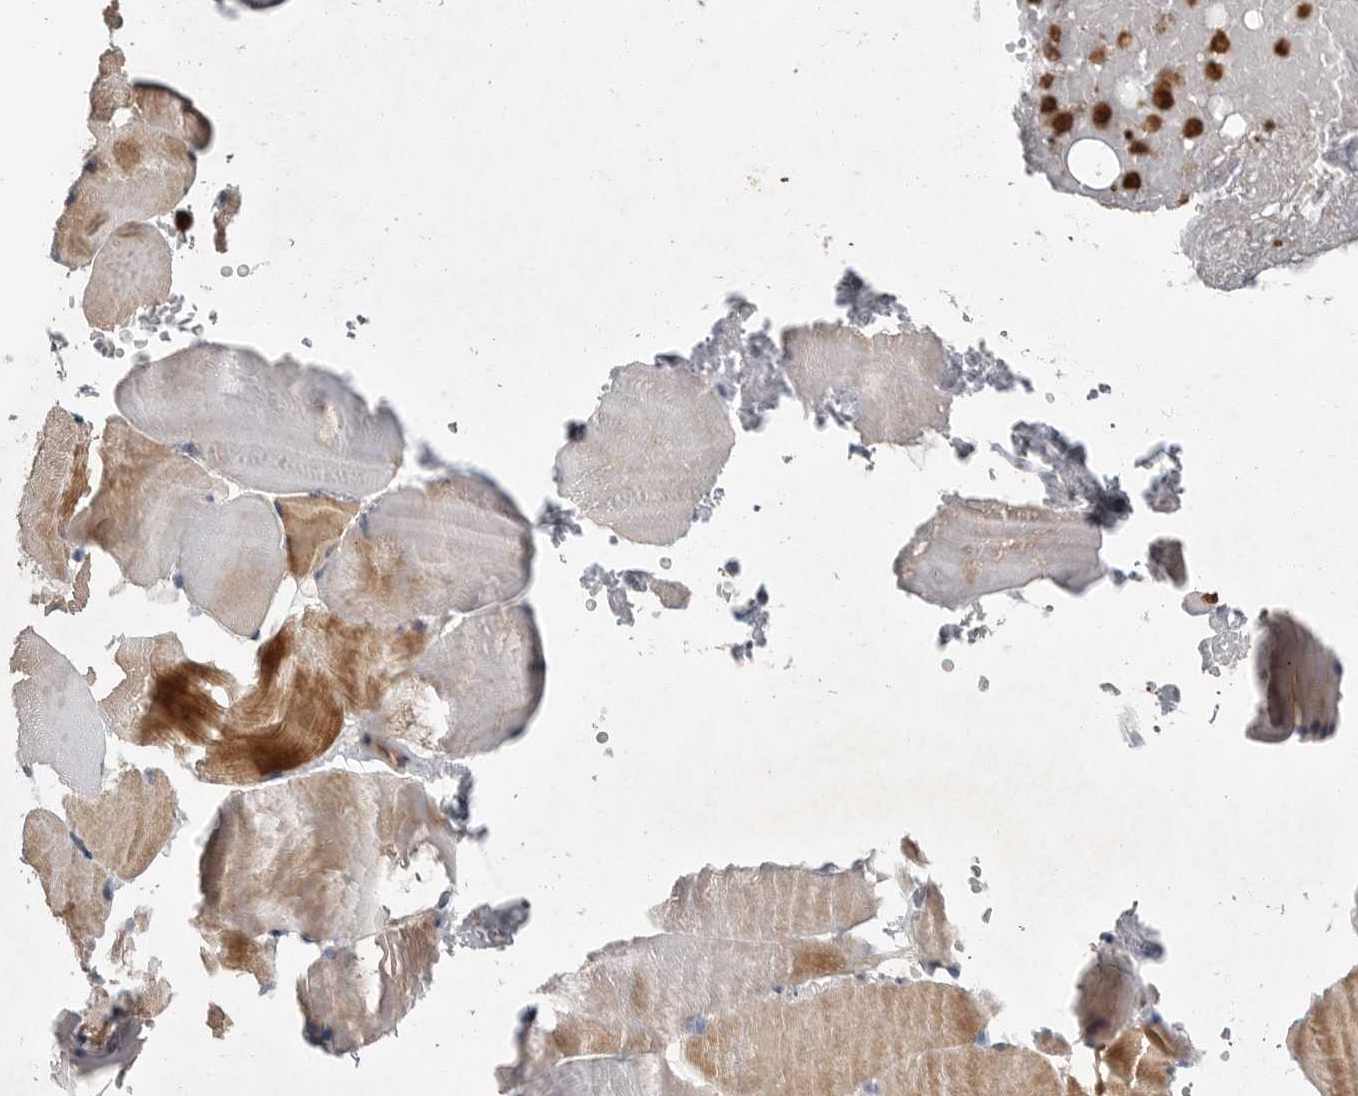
{"staining": {"intensity": "moderate", "quantity": "25%-75%", "location": "cytoplasmic/membranous"}, "tissue": "skeletal muscle", "cell_type": "Myocytes", "image_type": "normal", "snomed": [{"axis": "morphology", "description": "Normal tissue, NOS"}, {"axis": "topography", "description": "Skeletal muscle"}, {"axis": "topography", "description": "Parathyroid gland"}], "caption": "Immunohistochemistry (IHC) image of normal skeletal muscle: skeletal muscle stained using immunohistochemistry (IHC) displays medium levels of moderate protein expression localized specifically in the cytoplasmic/membranous of myocytes, appearing as a cytoplasmic/membranous brown color.", "gene": "SCP2", "patient": {"sex": "female", "age": 37}}